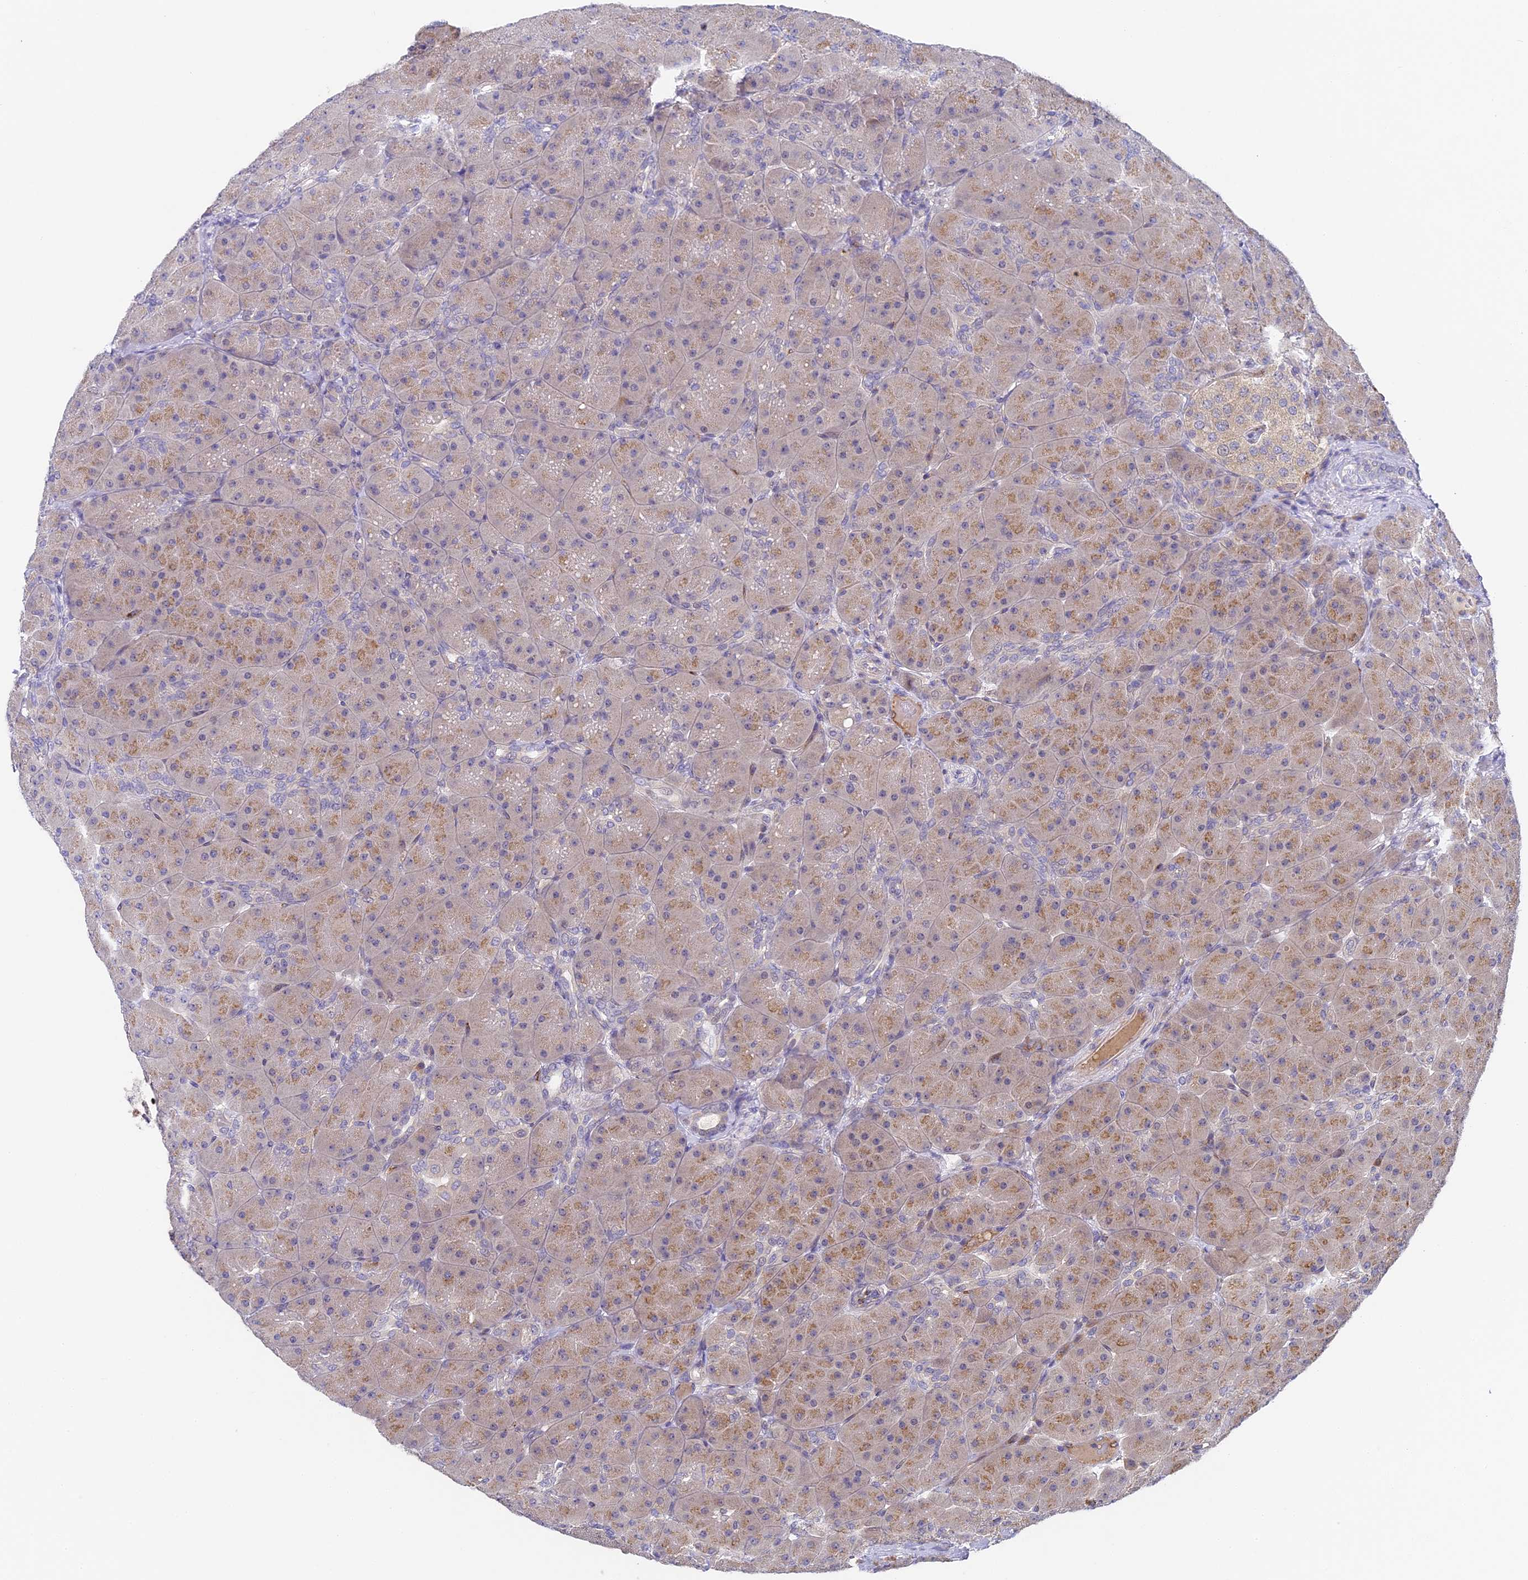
{"staining": {"intensity": "moderate", "quantity": "25%-75%", "location": "cytoplasmic/membranous"}, "tissue": "pancreas", "cell_type": "Exocrine glandular cells", "image_type": "normal", "snomed": [{"axis": "morphology", "description": "Normal tissue, NOS"}, {"axis": "topography", "description": "Pancreas"}], "caption": "High-magnification brightfield microscopy of unremarkable pancreas stained with DAB (3,3'-diaminobenzidine) (brown) and counterstained with hematoxylin (blue). exocrine glandular cells exhibit moderate cytoplasmic/membranous staining is present in approximately25%-75% of cells.", "gene": "DNAAF10", "patient": {"sex": "male", "age": 66}}